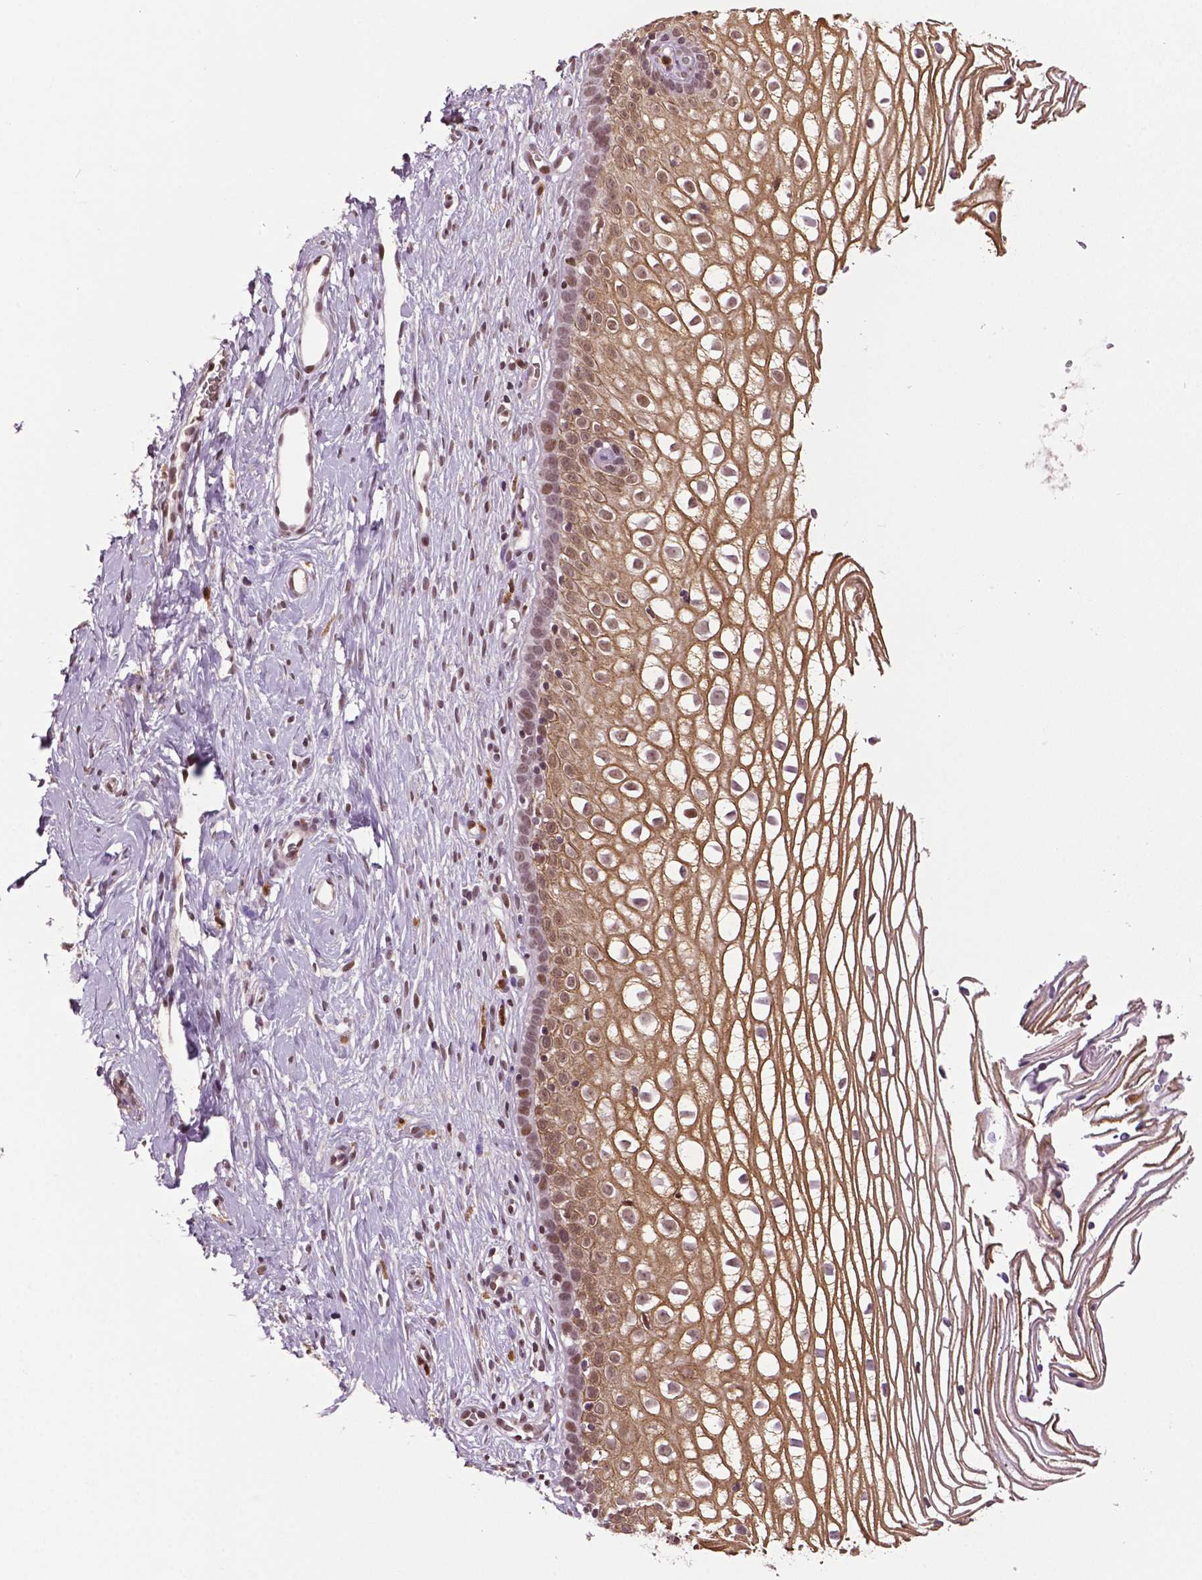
{"staining": {"intensity": "moderate", "quantity": ">75%", "location": "nuclear"}, "tissue": "cervix", "cell_type": "Glandular cells", "image_type": "normal", "snomed": [{"axis": "morphology", "description": "Normal tissue, NOS"}, {"axis": "topography", "description": "Cervix"}], "caption": "Cervix stained with DAB (3,3'-diaminobenzidine) IHC reveals medium levels of moderate nuclear staining in about >75% of glandular cells.", "gene": "DLX5", "patient": {"sex": "female", "age": 40}}